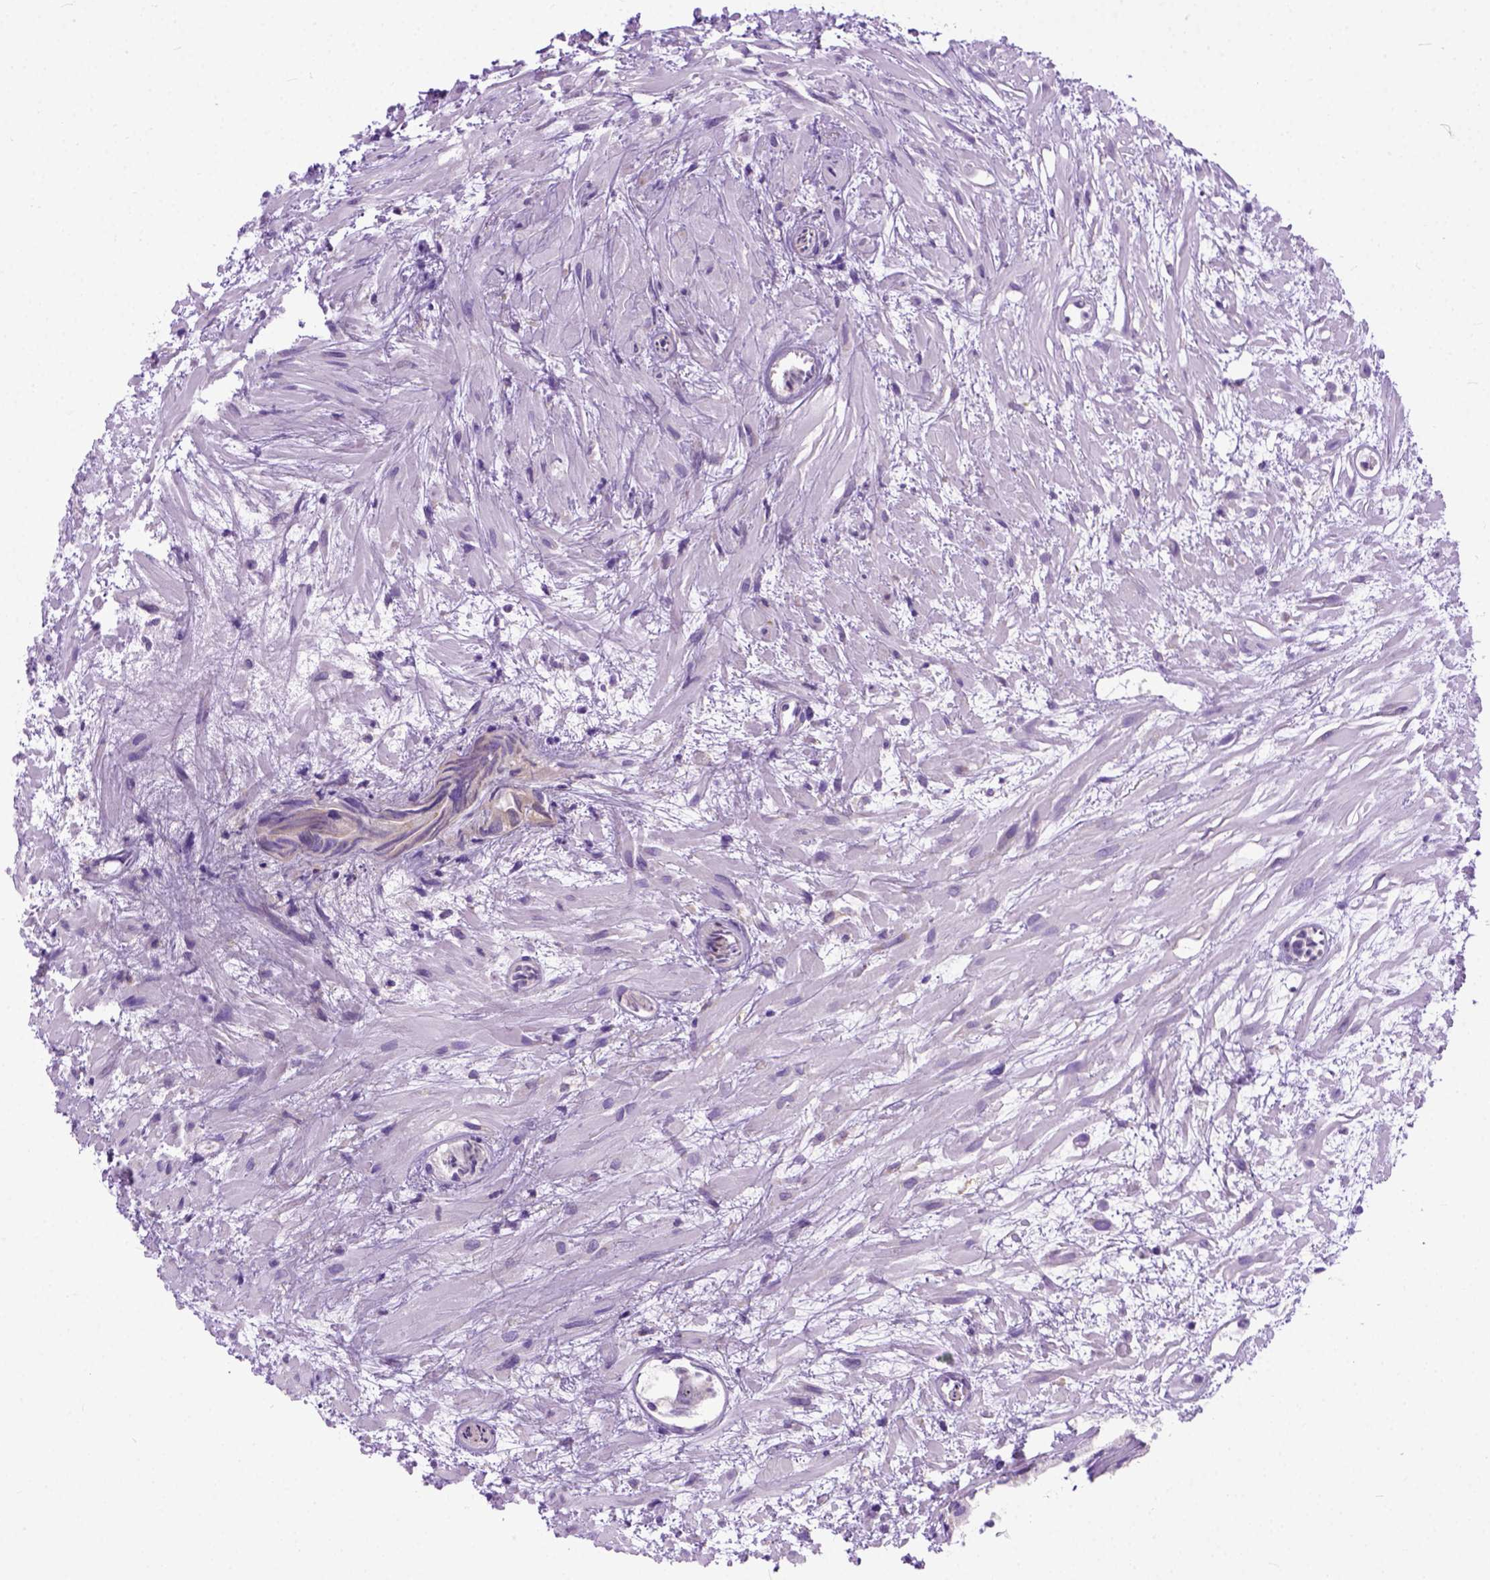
{"staining": {"intensity": "moderate", "quantity": ">75%", "location": "cytoplasmic/membranous"}, "tissue": "prostate cancer", "cell_type": "Tumor cells", "image_type": "cancer", "snomed": [{"axis": "morphology", "description": "Adenocarcinoma, High grade"}, {"axis": "topography", "description": "Prostate"}], "caption": "Prostate cancer stained for a protein (brown) shows moderate cytoplasmic/membranous positive staining in approximately >75% of tumor cells.", "gene": "PLK4", "patient": {"sex": "male", "age": 79}}